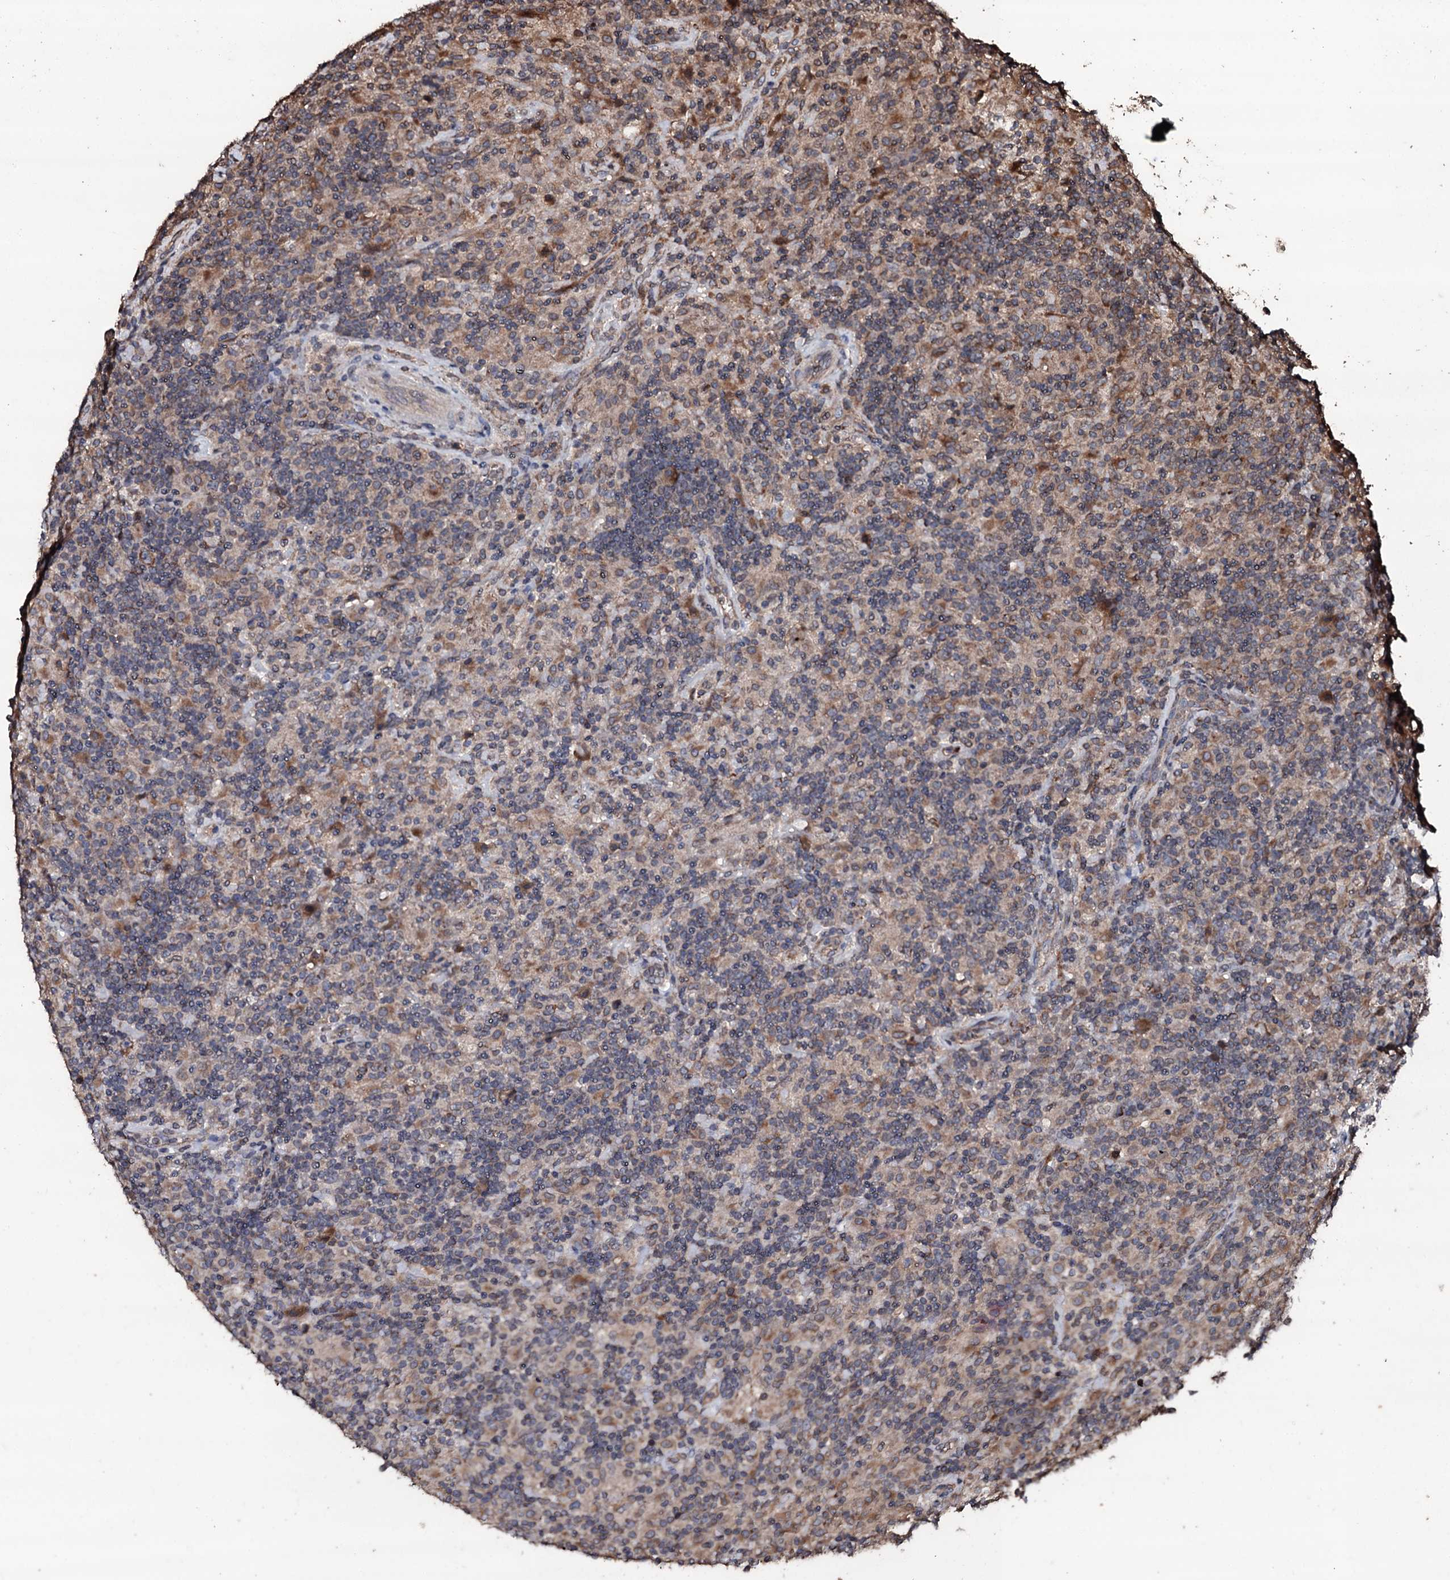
{"staining": {"intensity": "moderate", "quantity": ">75%", "location": "cytoplasmic/membranous"}, "tissue": "lymphoma", "cell_type": "Tumor cells", "image_type": "cancer", "snomed": [{"axis": "morphology", "description": "Hodgkin's disease, NOS"}, {"axis": "topography", "description": "Lymph node"}], "caption": "The image shows a brown stain indicating the presence of a protein in the cytoplasmic/membranous of tumor cells in lymphoma.", "gene": "SDHAF2", "patient": {"sex": "male", "age": 70}}